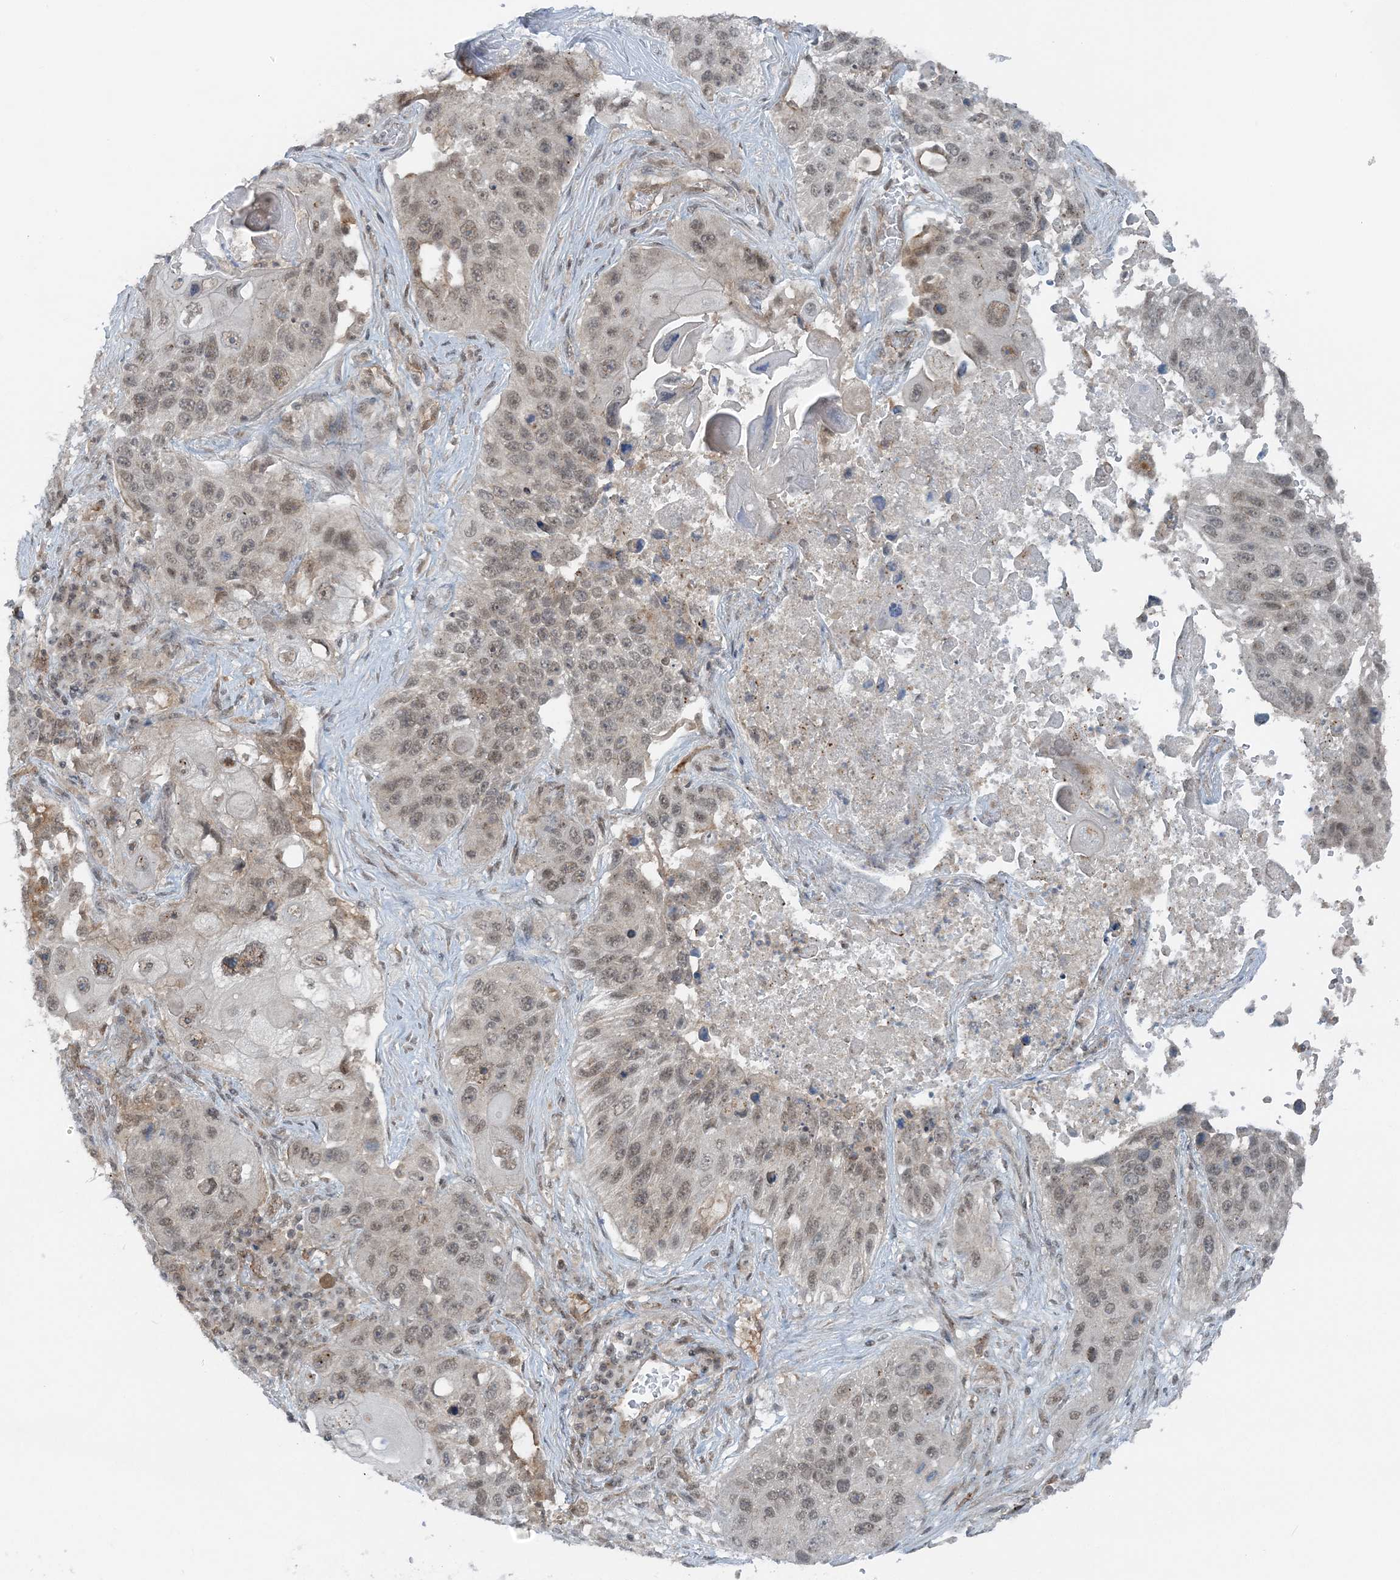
{"staining": {"intensity": "weak", "quantity": ">75%", "location": "nuclear"}, "tissue": "lung cancer", "cell_type": "Tumor cells", "image_type": "cancer", "snomed": [{"axis": "morphology", "description": "Squamous cell carcinoma, NOS"}, {"axis": "topography", "description": "Lung"}], "caption": "Lung cancer (squamous cell carcinoma) stained for a protein demonstrates weak nuclear positivity in tumor cells.", "gene": "ATP11A", "patient": {"sex": "male", "age": 61}}